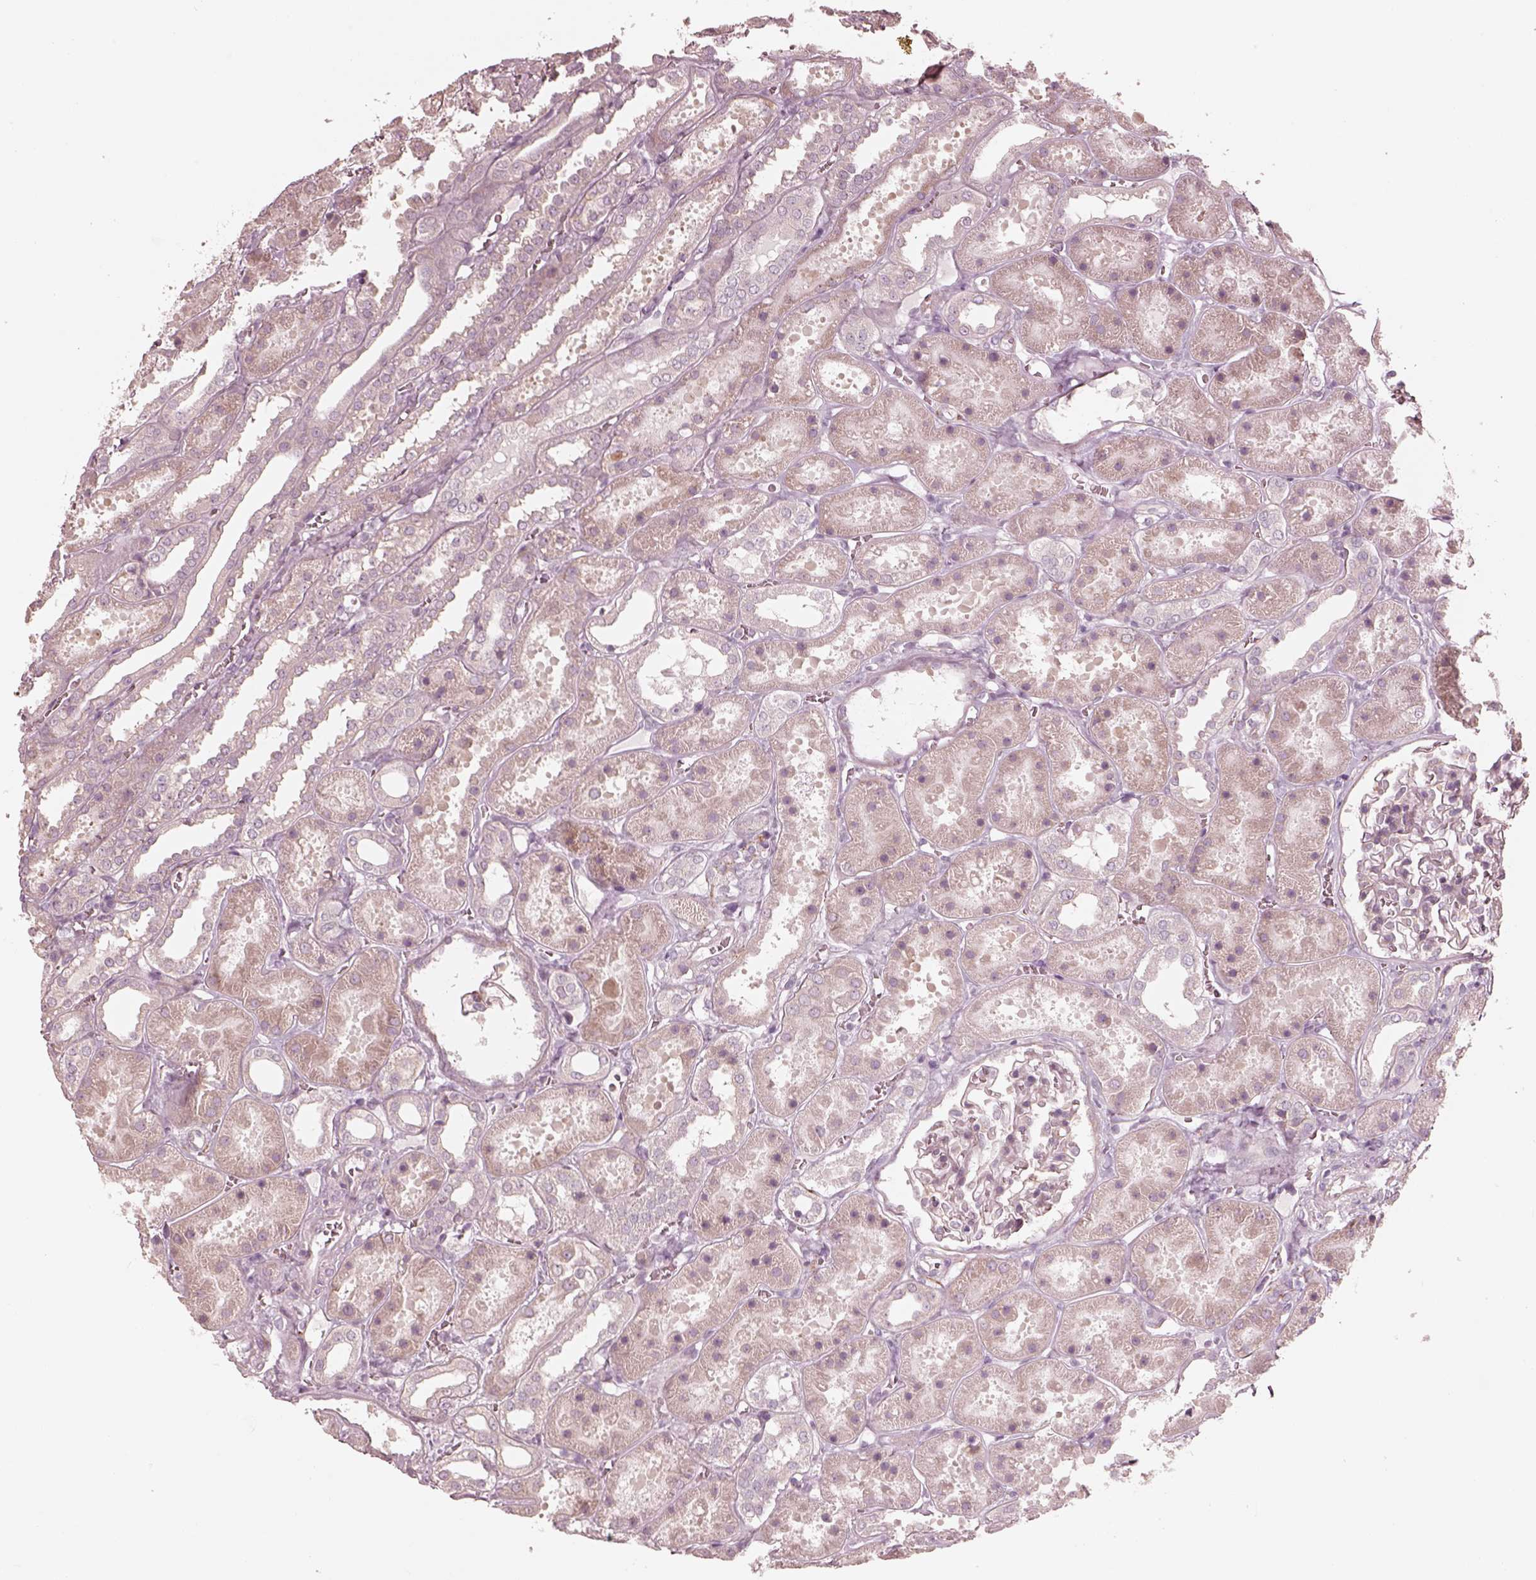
{"staining": {"intensity": "weak", "quantity": "<25%", "location": "cytoplasmic/membranous"}, "tissue": "kidney", "cell_type": "Cells in glomeruli", "image_type": "normal", "snomed": [{"axis": "morphology", "description": "Normal tissue, NOS"}, {"axis": "topography", "description": "Kidney"}], "caption": "Human kidney stained for a protein using IHC reveals no positivity in cells in glomeruli.", "gene": "RAB3C", "patient": {"sex": "female", "age": 41}}